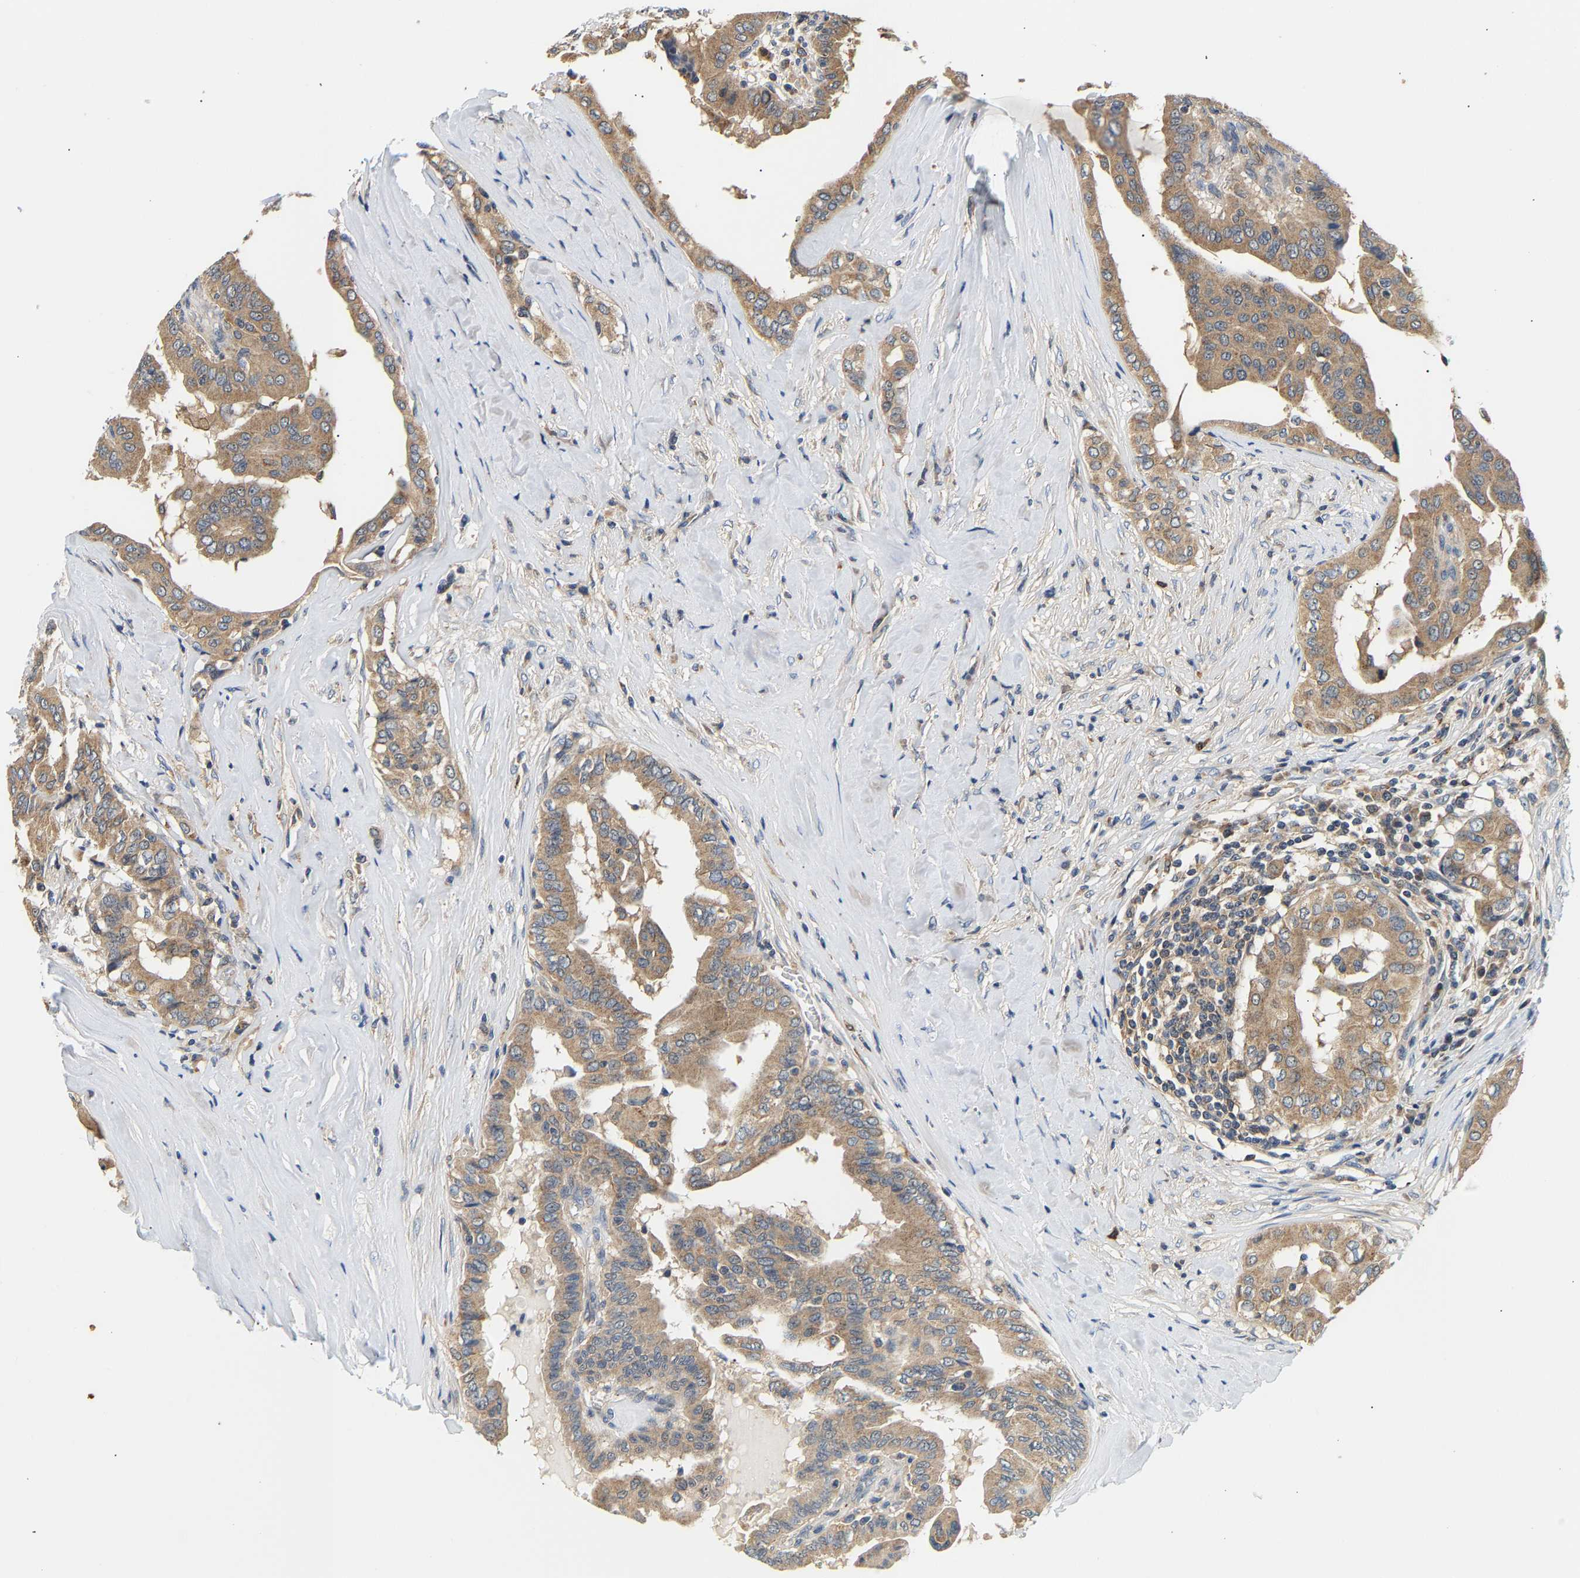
{"staining": {"intensity": "moderate", "quantity": ">75%", "location": "cytoplasmic/membranous"}, "tissue": "thyroid cancer", "cell_type": "Tumor cells", "image_type": "cancer", "snomed": [{"axis": "morphology", "description": "Papillary adenocarcinoma, NOS"}, {"axis": "topography", "description": "Thyroid gland"}], "caption": "Human thyroid papillary adenocarcinoma stained for a protein (brown) shows moderate cytoplasmic/membranous positive positivity in about >75% of tumor cells.", "gene": "PPID", "patient": {"sex": "male", "age": 33}}